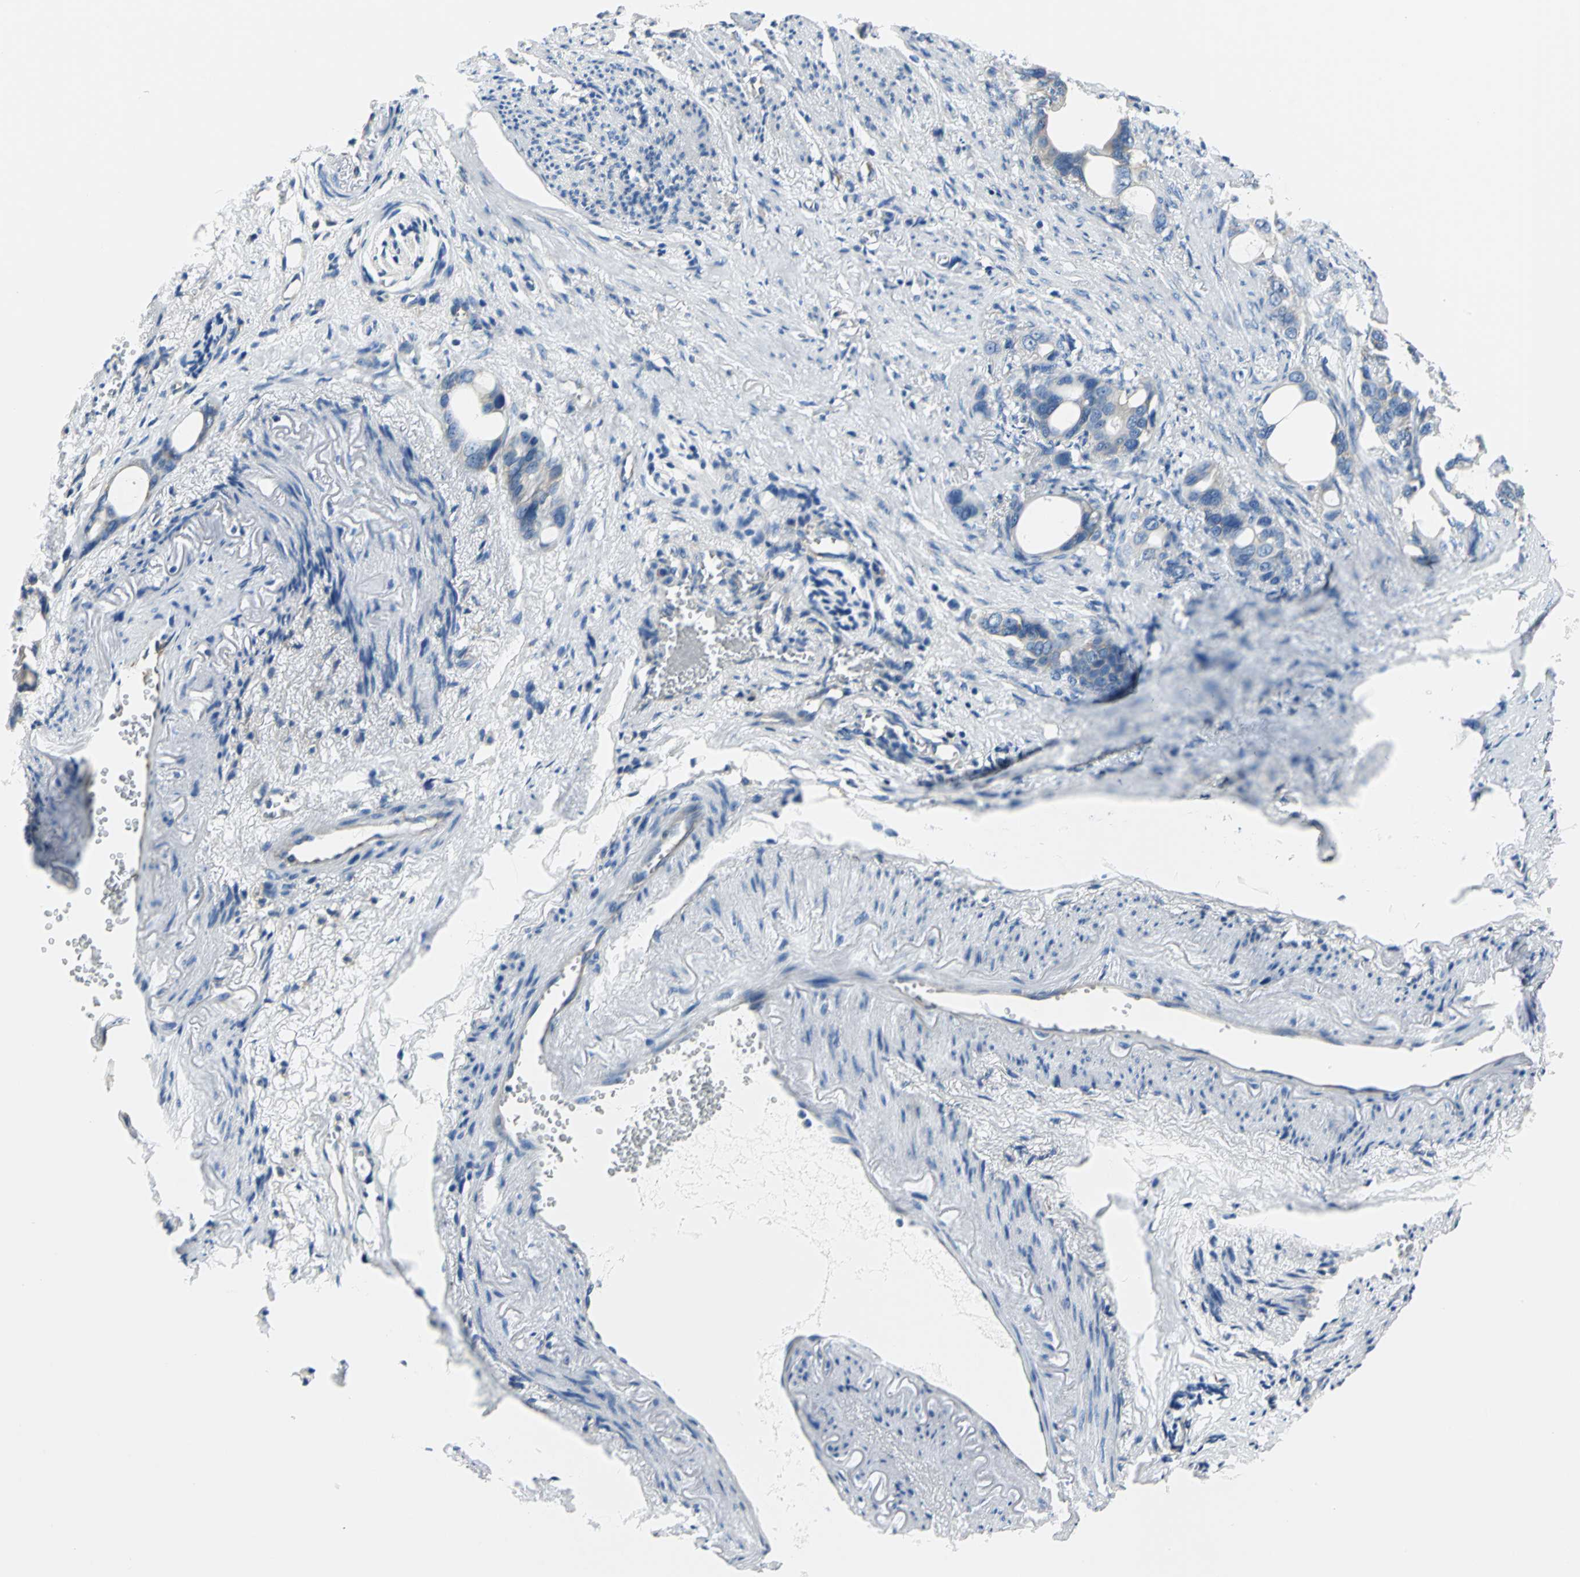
{"staining": {"intensity": "moderate", "quantity": "<25%", "location": "cytoplasmic/membranous"}, "tissue": "stomach cancer", "cell_type": "Tumor cells", "image_type": "cancer", "snomed": [{"axis": "morphology", "description": "Adenocarcinoma, NOS"}, {"axis": "topography", "description": "Stomach"}], "caption": "DAB immunohistochemical staining of human stomach adenocarcinoma displays moderate cytoplasmic/membranous protein staining in approximately <25% of tumor cells. (Stains: DAB in brown, nuclei in blue, Microscopy: brightfield microscopy at high magnification).", "gene": "TRIM25", "patient": {"sex": "female", "age": 75}}